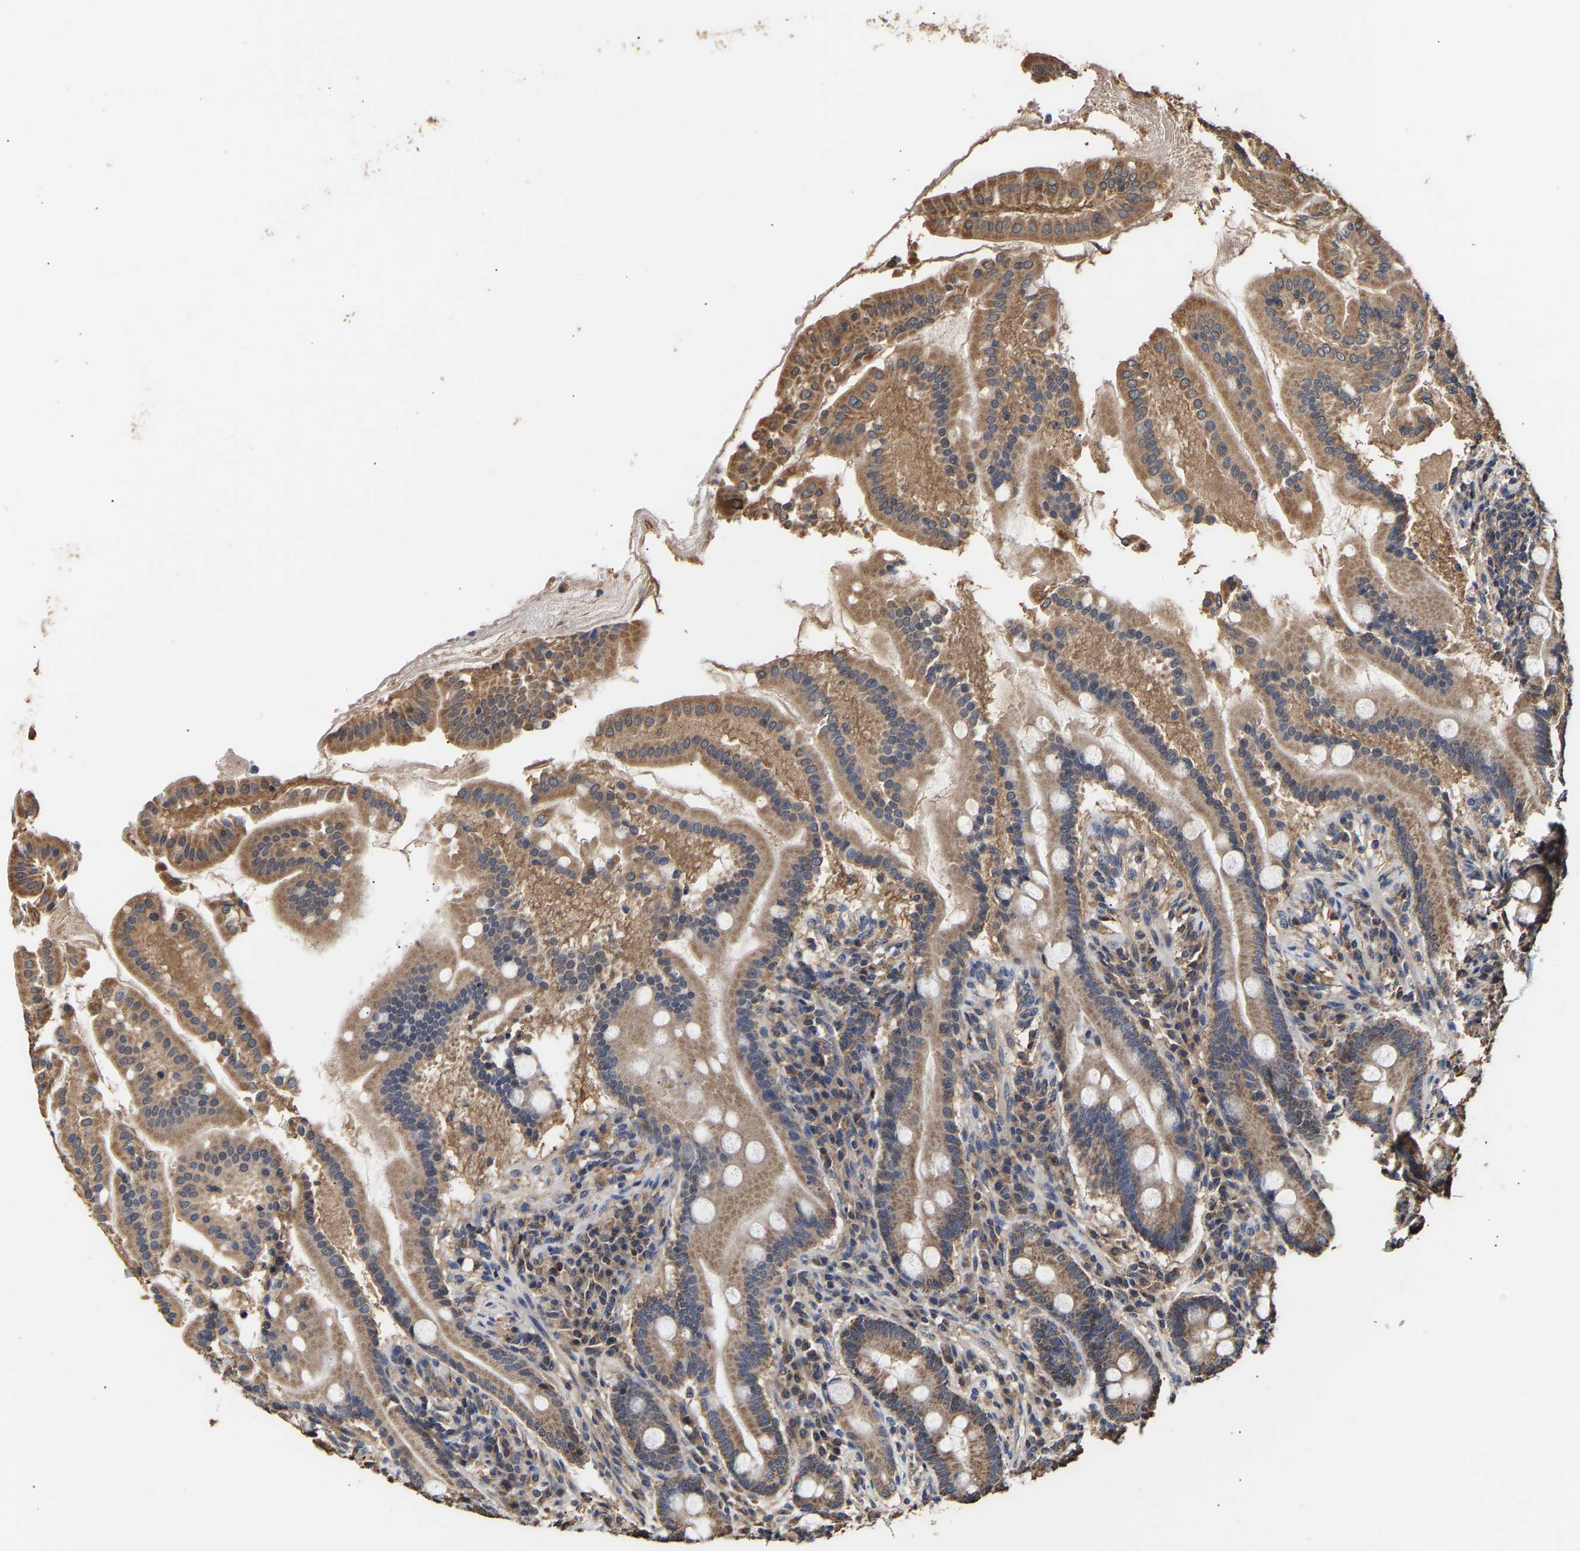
{"staining": {"intensity": "moderate", "quantity": ">75%", "location": "cytoplasmic/membranous"}, "tissue": "duodenum", "cell_type": "Glandular cells", "image_type": "normal", "snomed": [{"axis": "morphology", "description": "Normal tissue, NOS"}, {"axis": "topography", "description": "Duodenum"}], "caption": "Protein expression analysis of normal human duodenum reveals moderate cytoplasmic/membranous positivity in approximately >75% of glandular cells.", "gene": "ZNF26", "patient": {"sex": "male", "age": 50}}